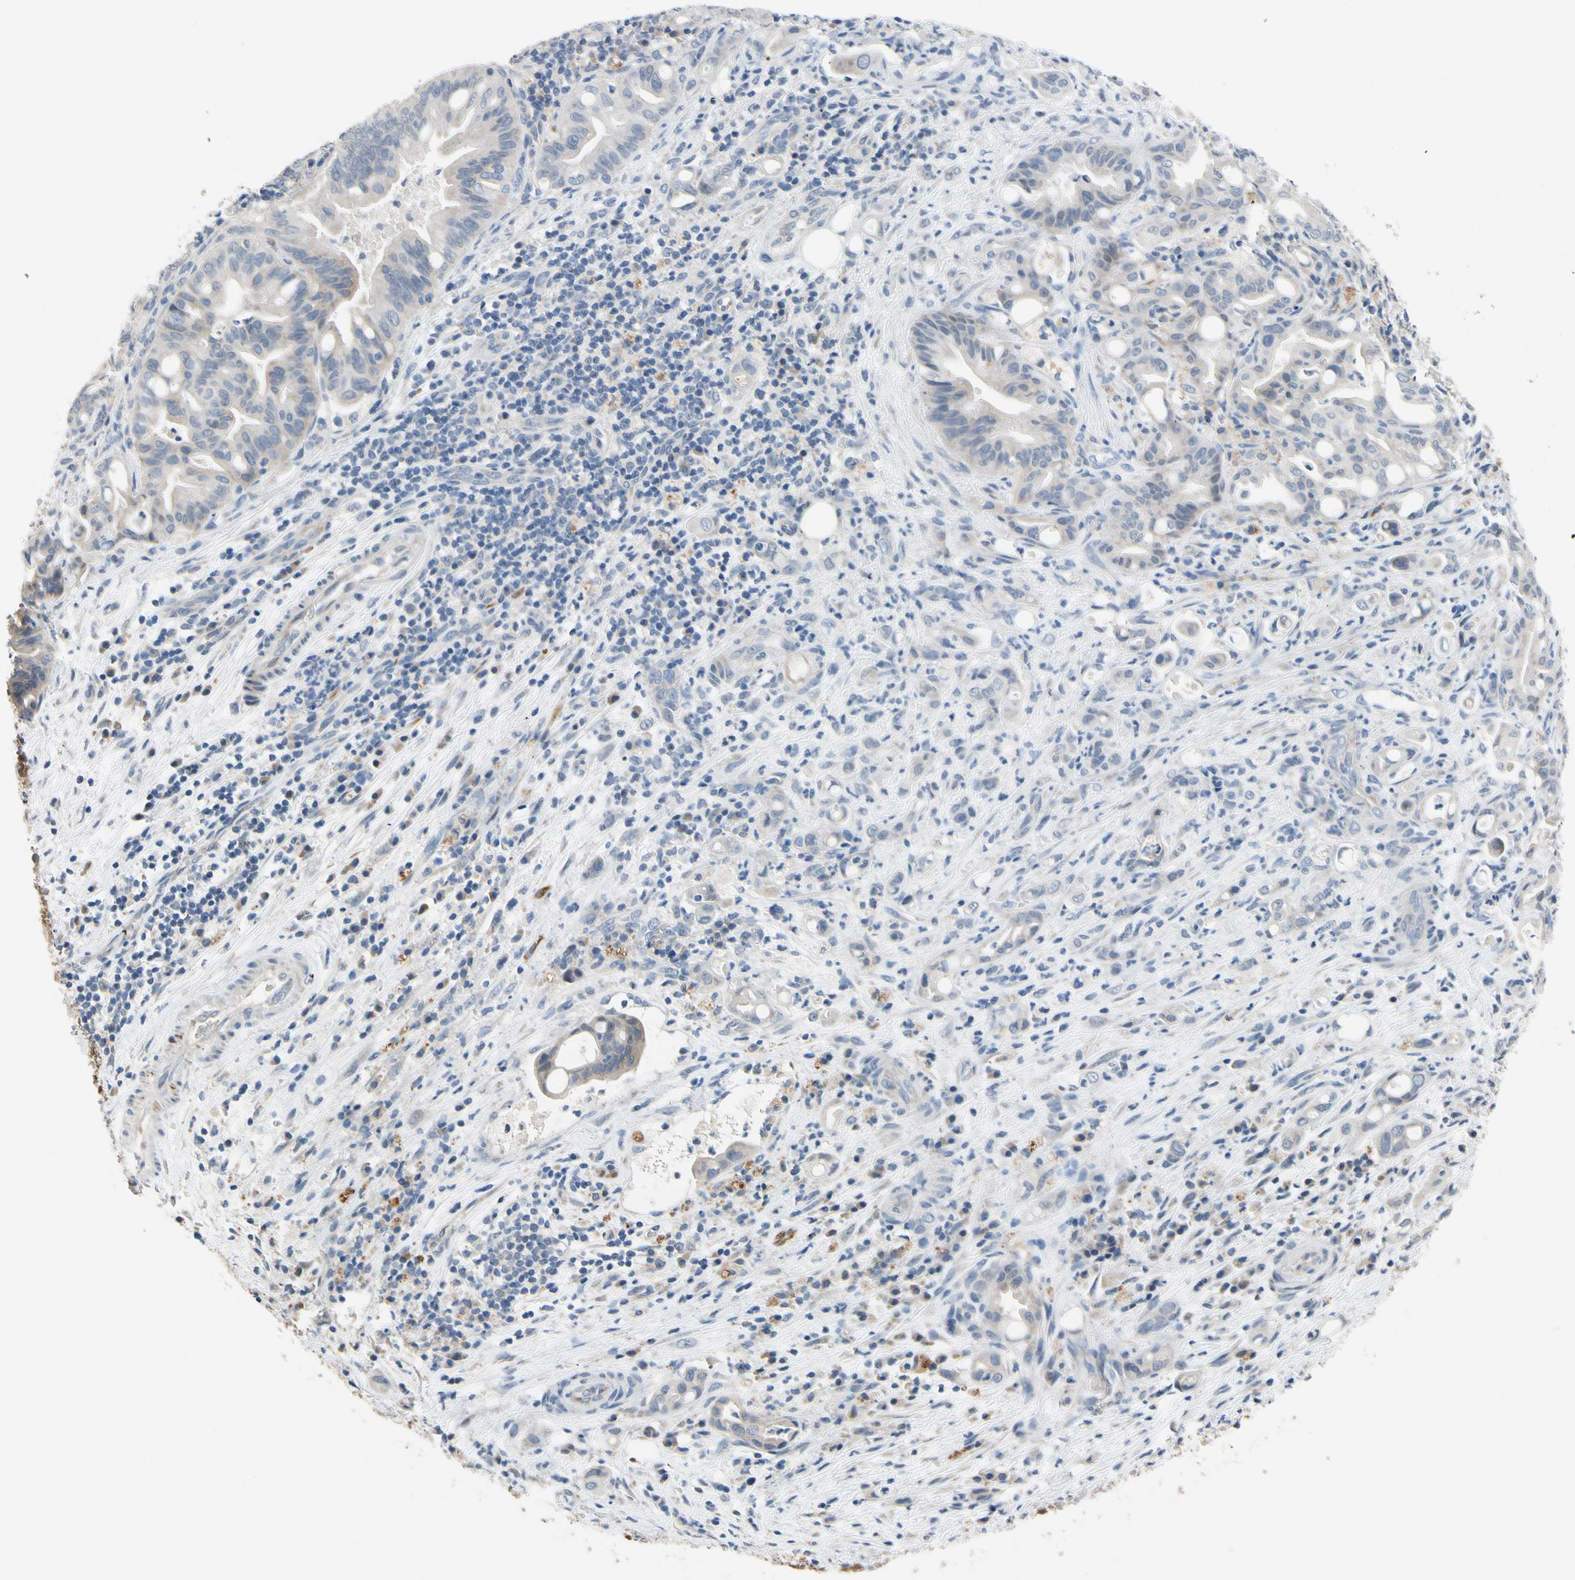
{"staining": {"intensity": "negative", "quantity": "none", "location": "none"}, "tissue": "liver cancer", "cell_type": "Tumor cells", "image_type": "cancer", "snomed": [{"axis": "morphology", "description": "Cholangiocarcinoma"}, {"axis": "topography", "description": "Liver"}], "caption": "This is an immunohistochemistry (IHC) histopathology image of liver cancer (cholangiocarcinoma). There is no staining in tumor cells.", "gene": "SLC27A6", "patient": {"sex": "female", "age": 68}}